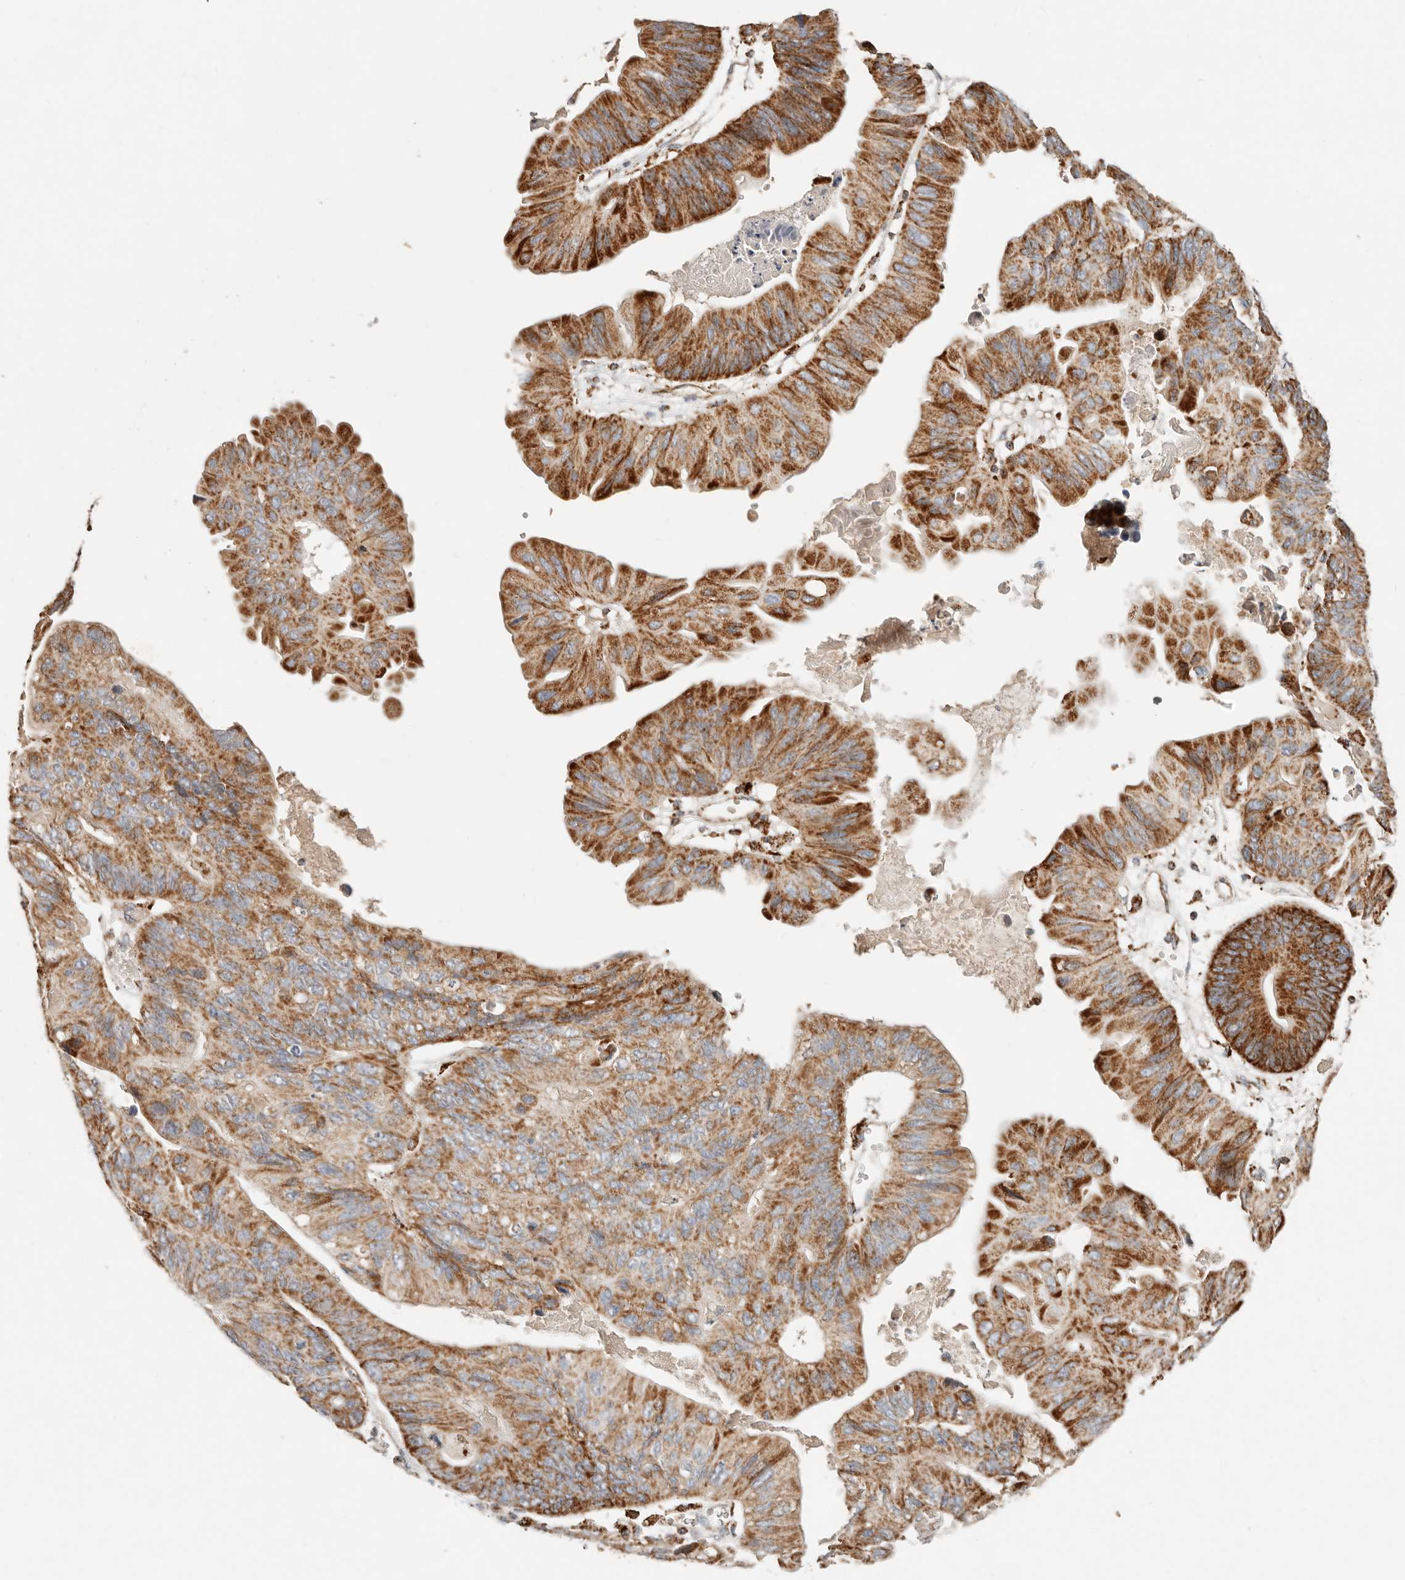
{"staining": {"intensity": "strong", "quantity": ">75%", "location": "cytoplasmic/membranous"}, "tissue": "ovarian cancer", "cell_type": "Tumor cells", "image_type": "cancer", "snomed": [{"axis": "morphology", "description": "Cystadenocarcinoma, mucinous, NOS"}, {"axis": "topography", "description": "Ovary"}], "caption": "Immunohistochemistry (DAB (3,3'-diaminobenzidine)) staining of human ovarian cancer shows strong cytoplasmic/membranous protein positivity in approximately >75% of tumor cells.", "gene": "ARHGEF10L", "patient": {"sex": "female", "age": 61}}